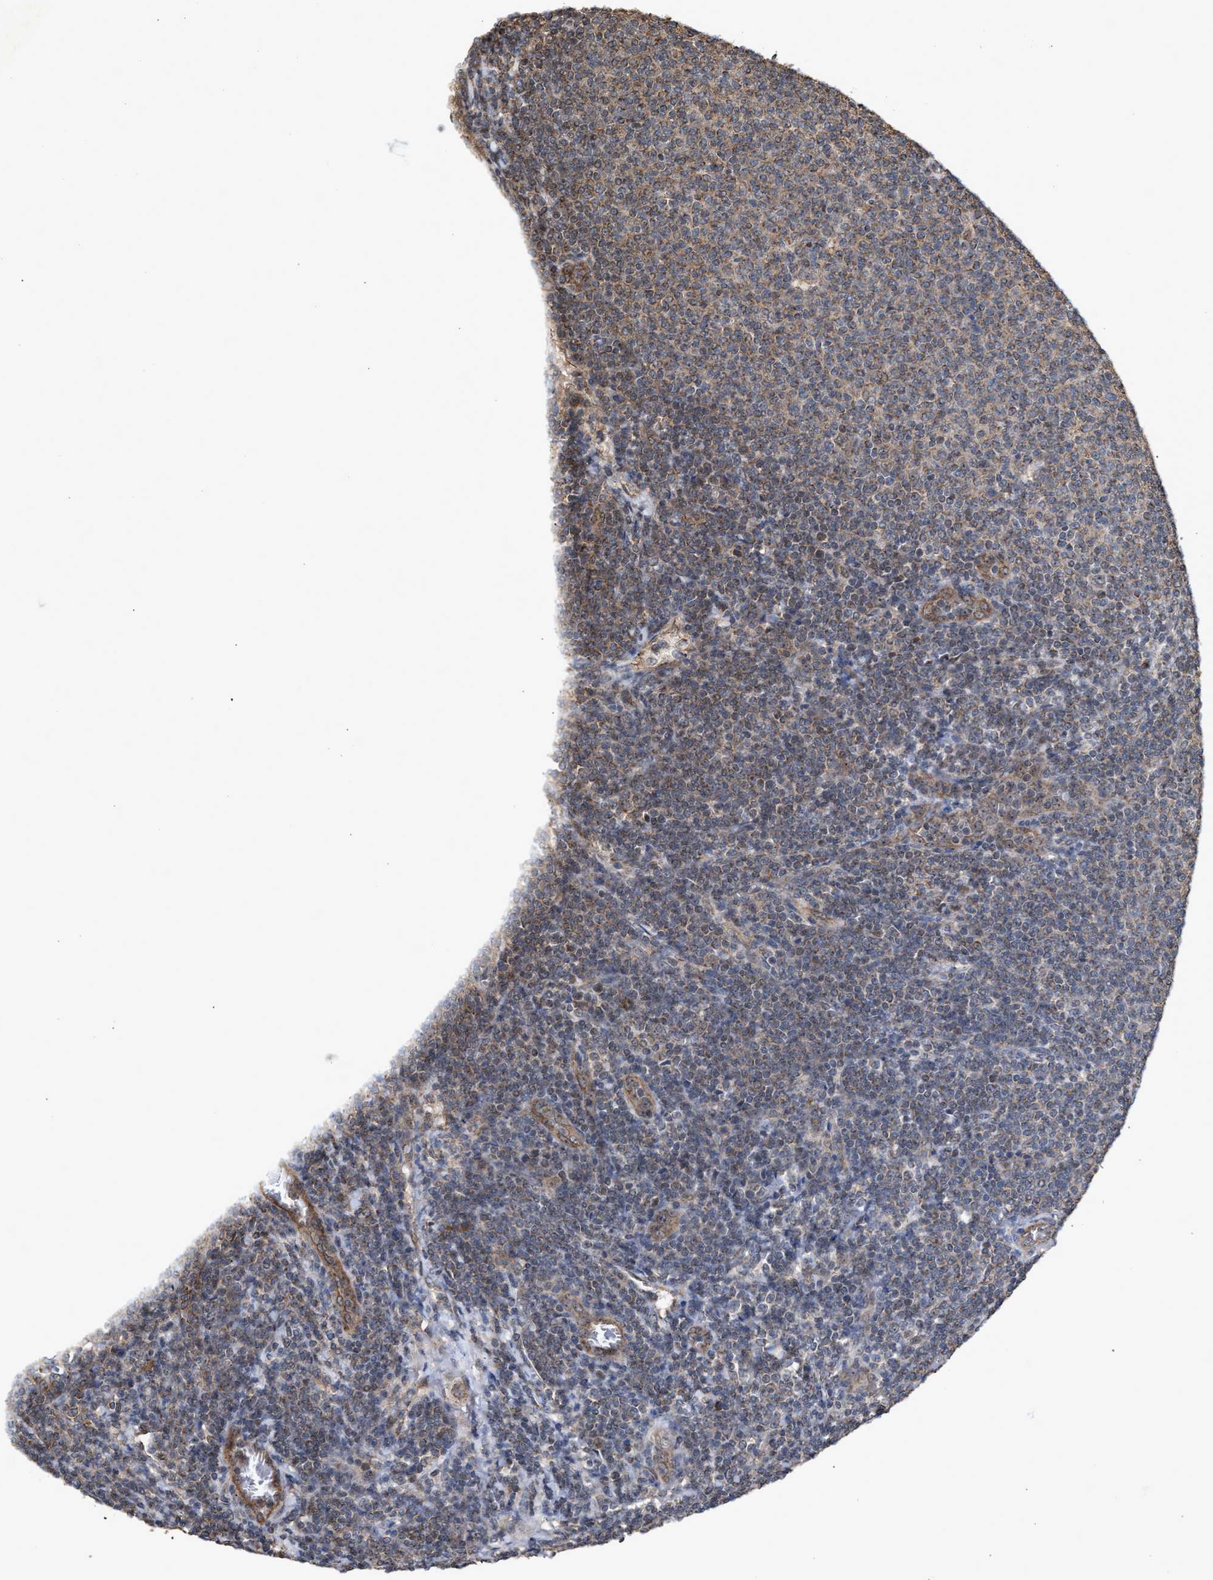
{"staining": {"intensity": "weak", "quantity": "<25%", "location": "cytoplasmic/membranous"}, "tissue": "lymphoma", "cell_type": "Tumor cells", "image_type": "cancer", "snomed": [{"axis": "morphology", "description": "Malignant lymphoma, non-Hodgkin's type, Low grade"}, {"axis": "topography", "description": "Lymph node"}], "caption": "A histopathology image of human low-grade malignant lymphoma, non-Hodgkin's type is negative for staining in tumor cells.", "gene": "EXOSC2", "patient": {"sex": "male", "age": 66}}